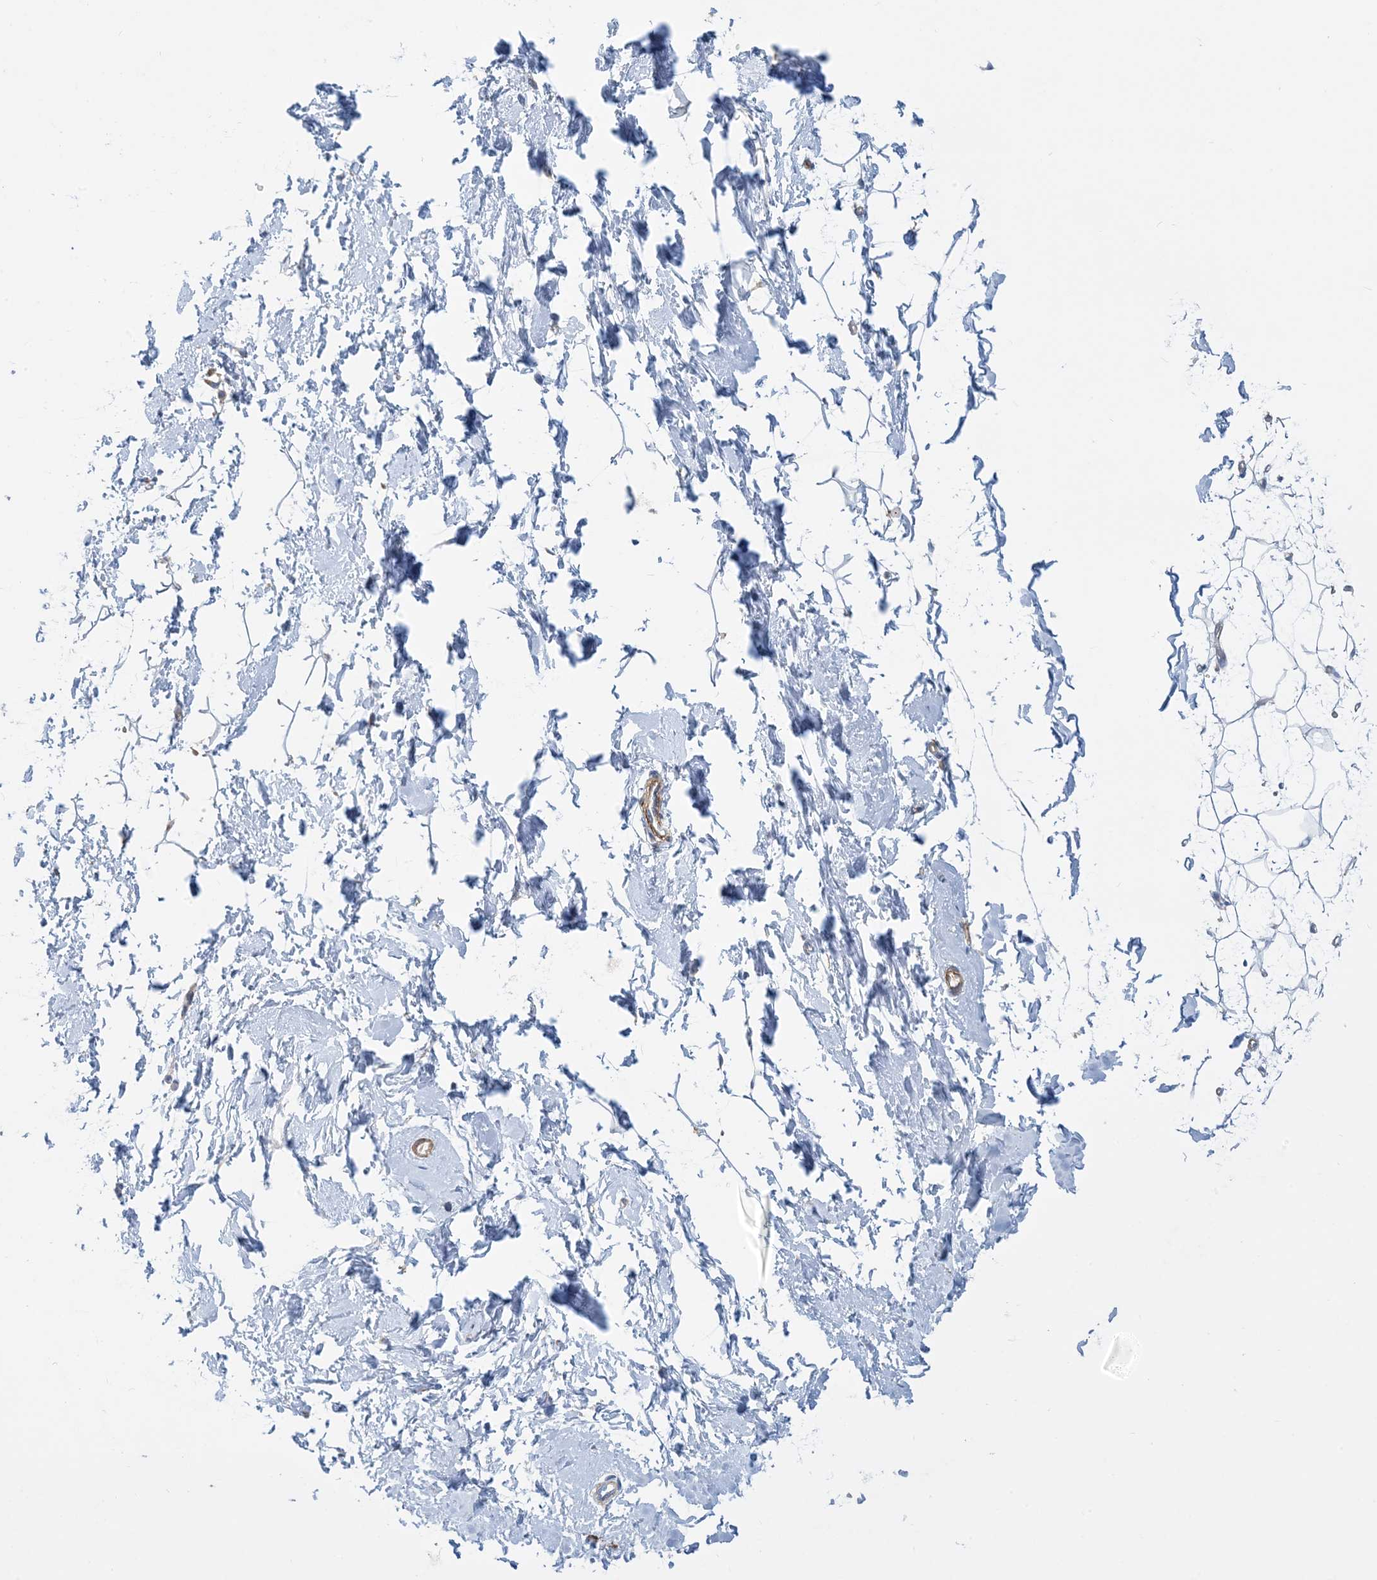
{"staining": {"intensity": "negative", "quantity": "none", "location": "none"}, "tissue": "adipose tissue", "cell_type": "Adipocytes", "image_type": "normal", "snomed": [{"axis": "morphology", "description": "Normal tissue, NOS"}, {"axis": "topography", "description": "Breast"}], "caption": "Image shows no protein staining in adipocytes of normal adipose tissue.", "gene": "GTF3C2", "patient": {"sex": "female", "age": 23}}